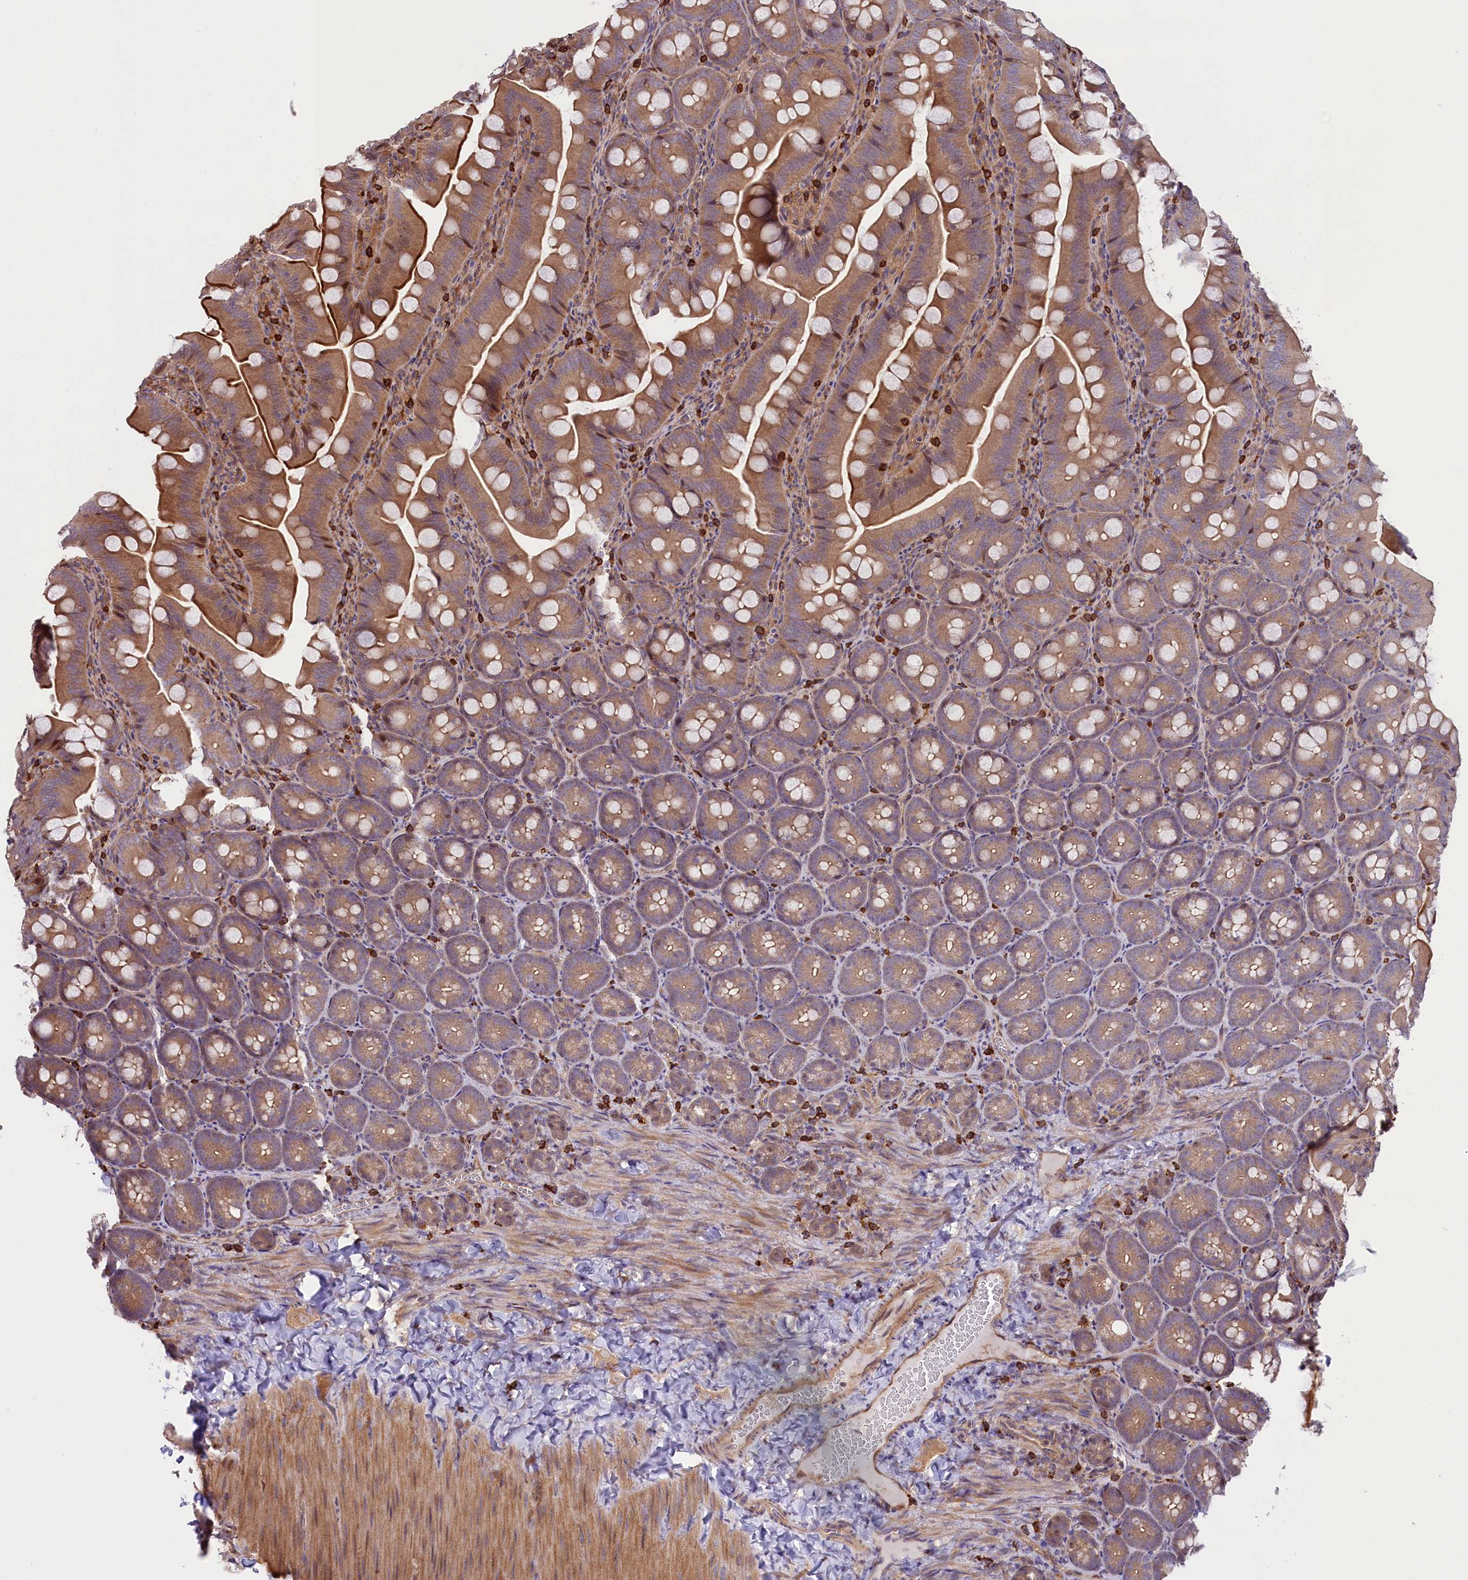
{"staining": {"intensity": "strong", "quantity": "25%-75%", "location": "cytoplasmic/membranous"}, "tissue": "appendix", "cell_type": "Glandular cells", "image_type": "normal", "snomed": [{"axis": "morphology", "description": "Normal tissue, NOS"}, {"axis": "topography", "description": "Appendix"}], "caption": "Immunohistochemistry image of normal appendix stained for a protein (brown), which displays high levels of strong cytoplasmic/membranous expression in approximately 25%-75% of glandular cells.", "gene": "RIC8A", "patient": {"sex": "female", "age": 33}}